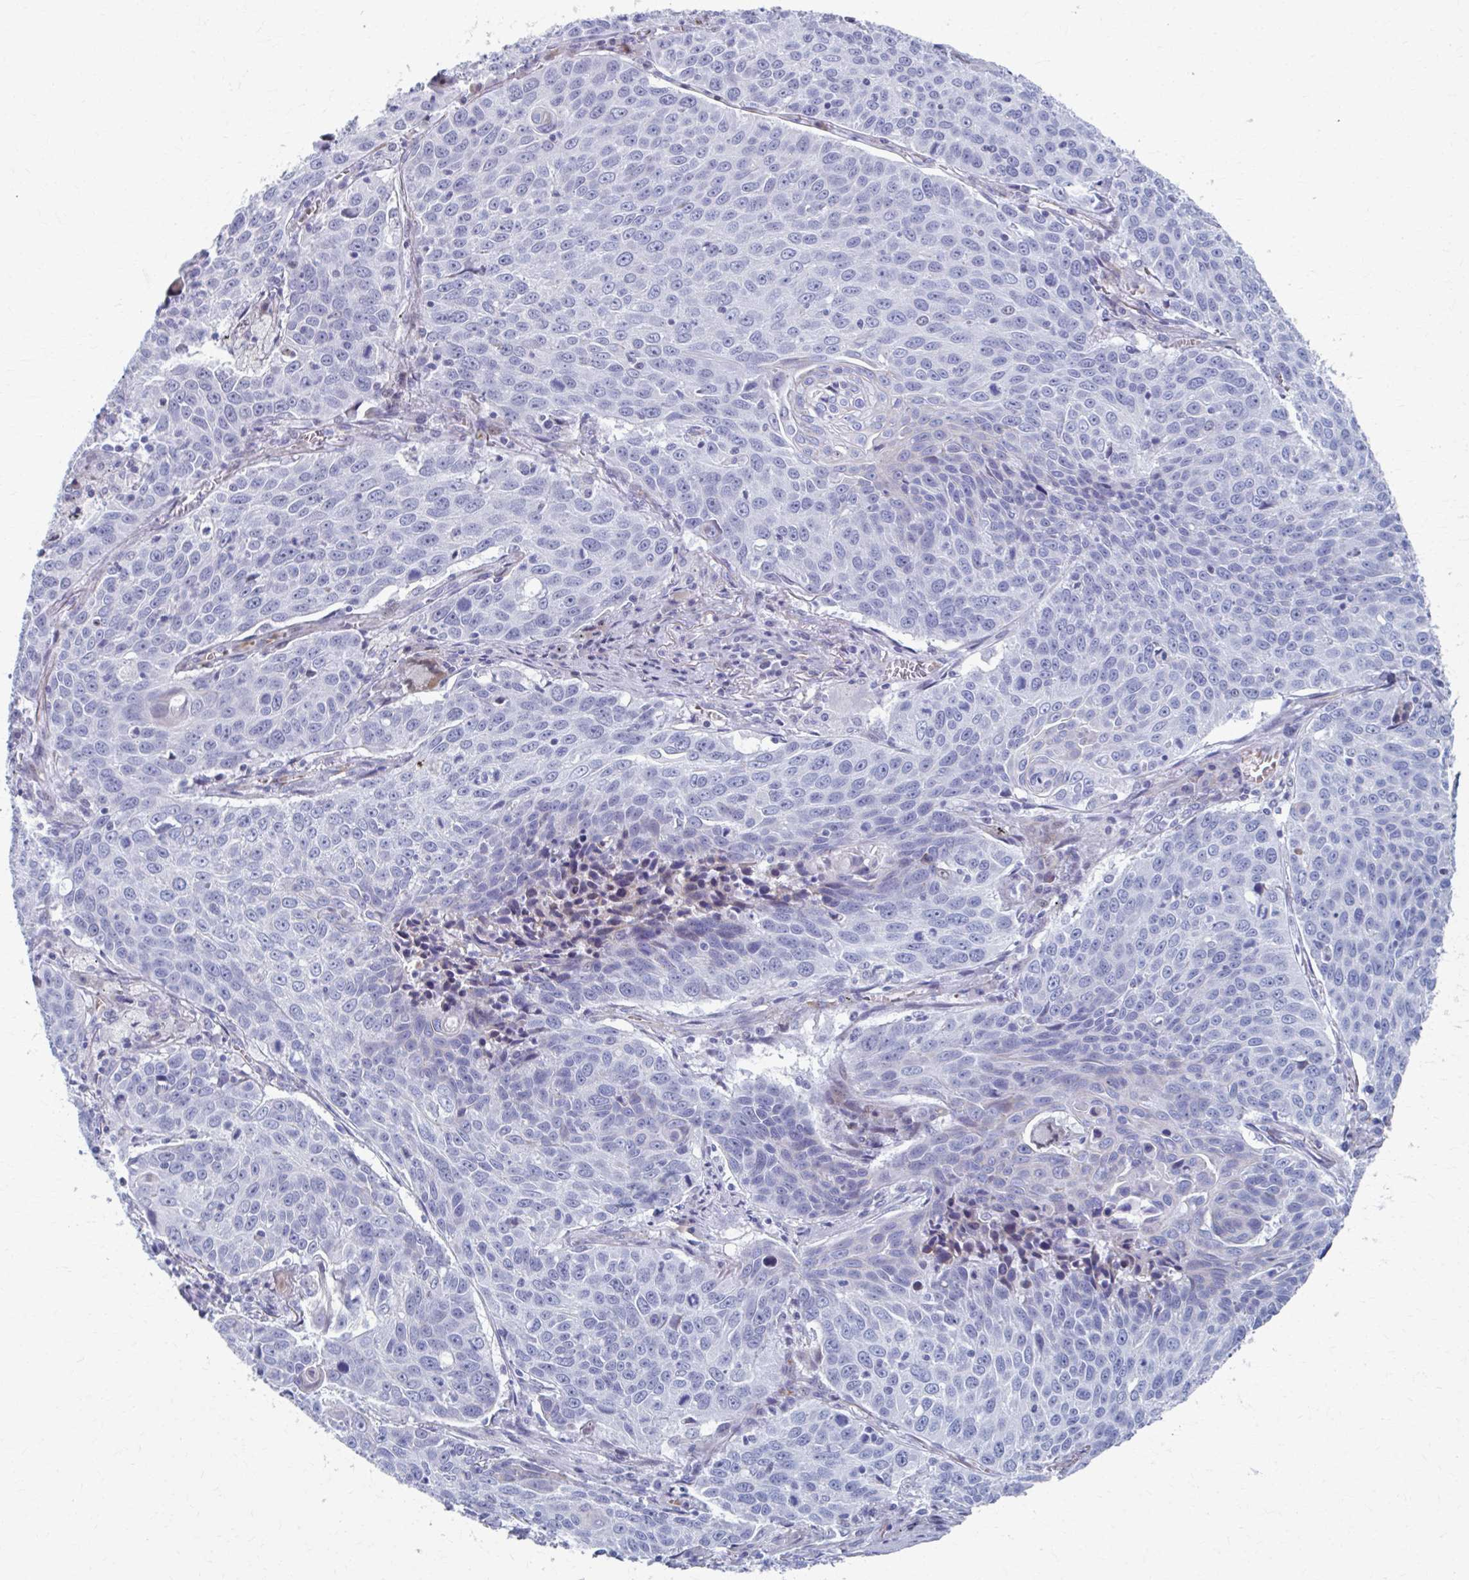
{"staining": {"intensity": "negative", "quantity": "none", "location": "none"}, "tissue": "lung cancer", "cell_type": "Tumor cells", "image_type": "cancer", "snomed": [{"axis": "morphology", "description": "Squamous cell carcinoma, NOS"}, {"axis": "topography", "description": "Lung"}], "caption": "Micrograph shows no significant protein staining in tumor cells of squamous cell carcinoma (lung).", "gene": "ABHD16B", "patient": {"sex": "male", "age": 78}}